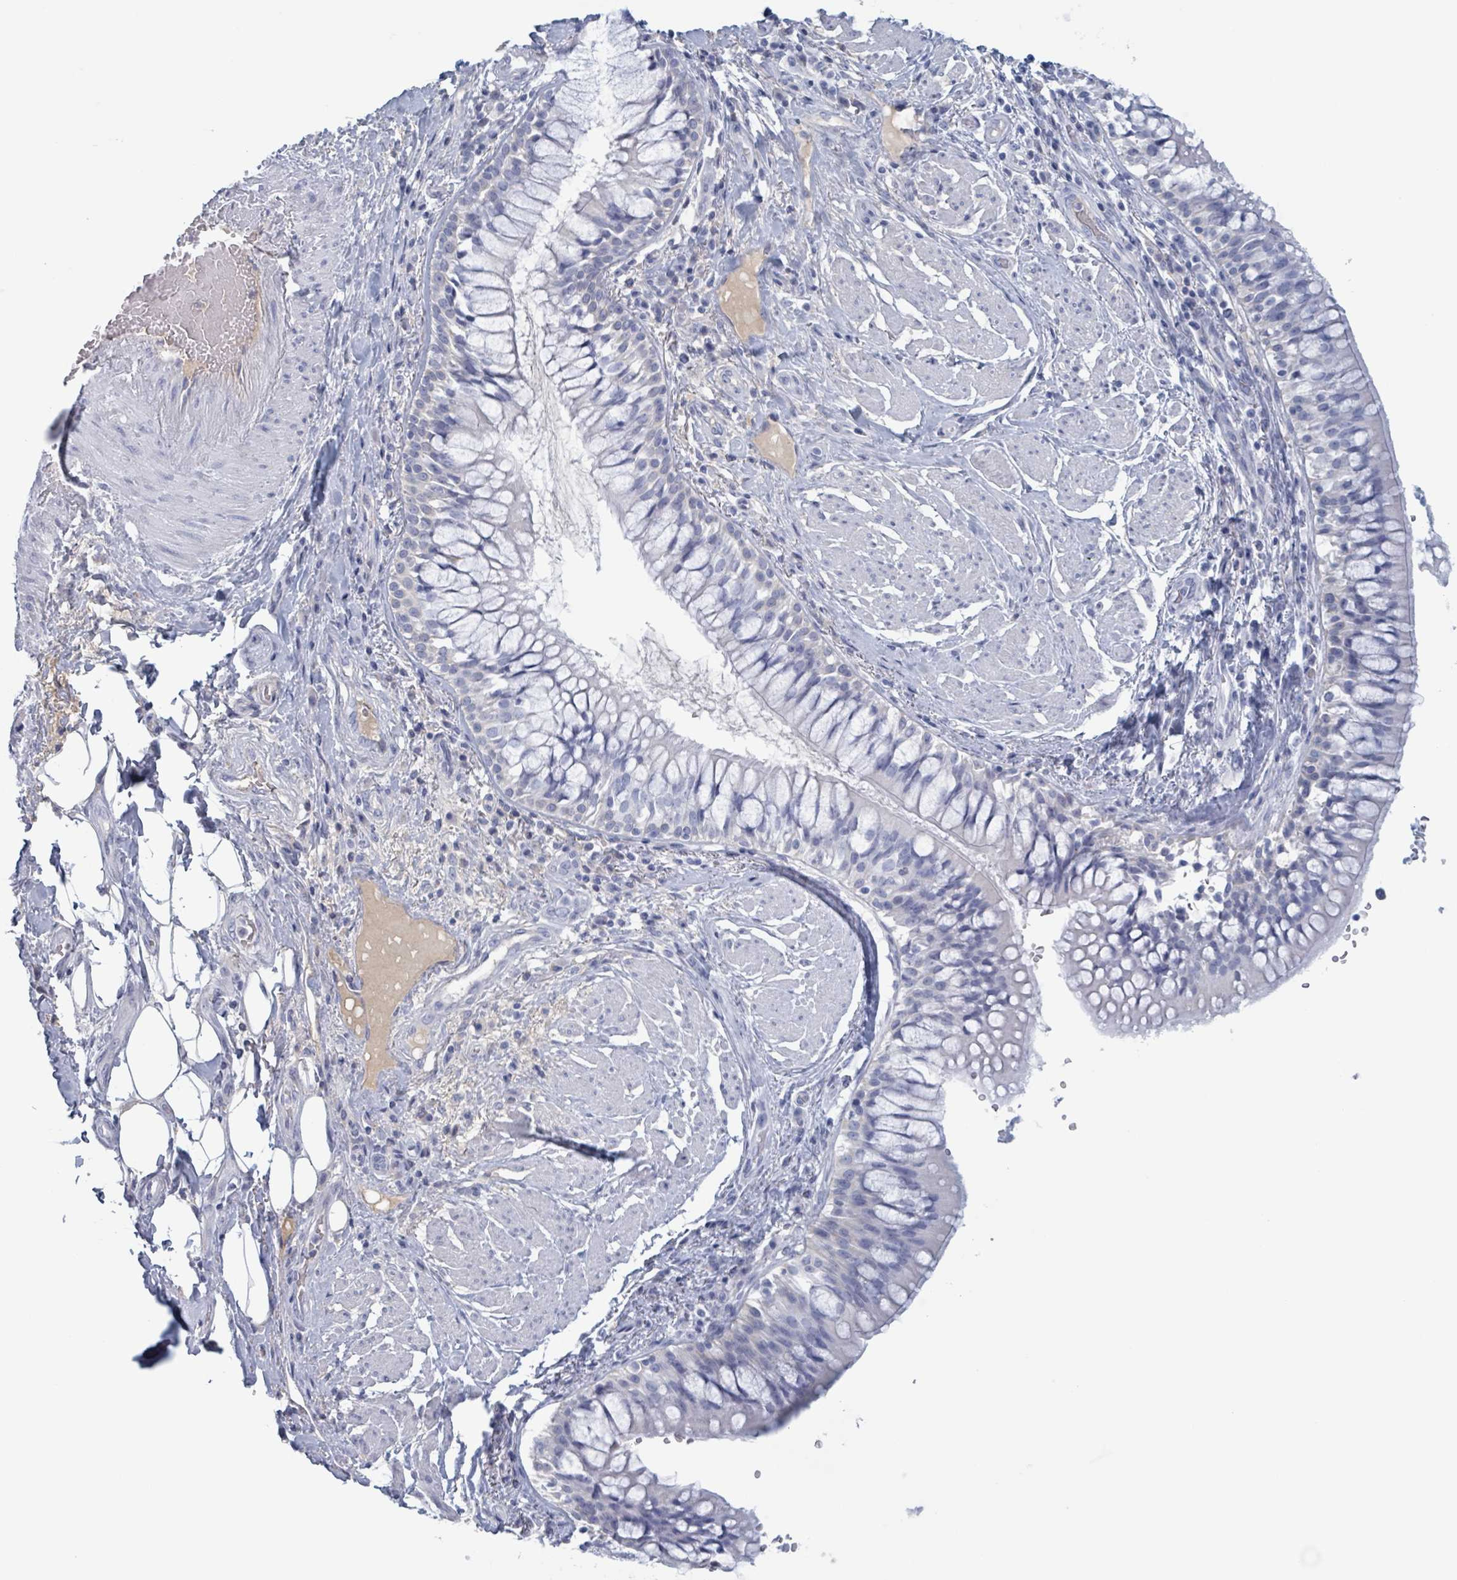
{"staining": {"intensity": "negative", "quantity": "none", "location": "none"}, "tissue": "adipose tissue", "cell_type": "Adipocytes", "image_type": "normal", "snomed": [{"axis": "morphology", "description": "Normal tissue, NOS"}, {"axis": "morphology", "description": "Squamous cell carcinoma, NOS"}, {"axis": "topography", "description": "Bronchus"}, {"axis": "topography", "description": "Lung"}], "caption": "Immunohistochemistry micrograph of unremarkable human adipose tissue stained for a protein (brown), which shows no expression in adipocytes. The staining is performed using DAB (3,3'-diaminobenzidine) brown chromogen with nuclei counter-stained in using hematoxylin.", "gene": "KLK4", "patient": {"sex": "male", "age": 64}}